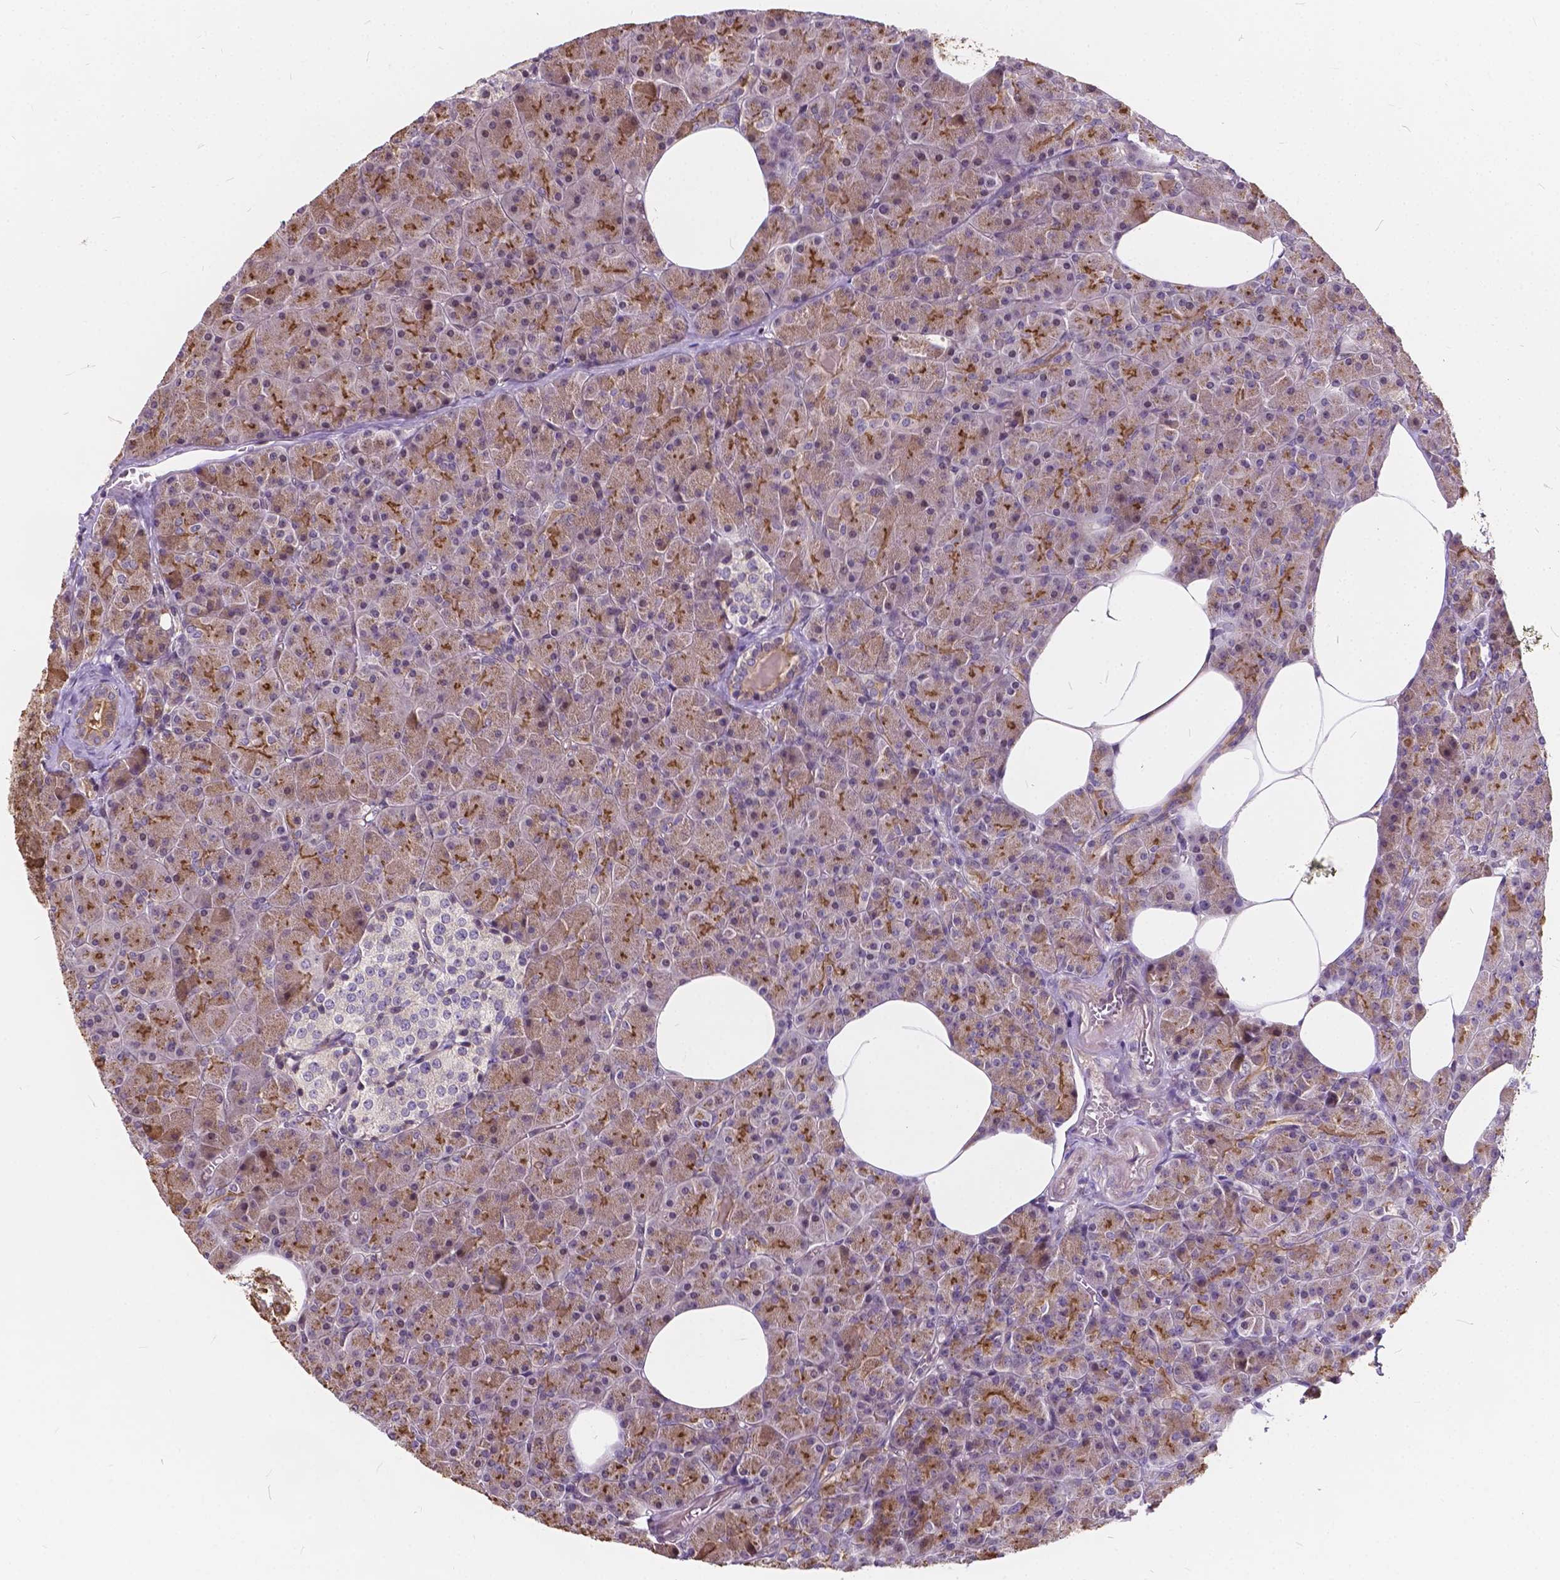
{"staining": {"intensity": "moderate", "quantity": ">75%", "location": "cytoplasmic/membranous"}, "tissue": "pancreas", "cell_type": "Exocrine glandular cells", "image_type": "normal", "snomed": [{"axis": "morphology", "description": "Normal tissue, NOS"}, {"axis": "topography", "description": "Pancreas"}], "caption": "This histopathology image demonstrates normal pancreas stained with immunohistochemistry to label a protein in brown. The cytoplasmic/membranous of exocrine glandular cells show moderate positivity for the protein. Nuclei are counter-stained blue.", "gene": "INPP5E", "patient": {"sex": "female", "age": 45}}